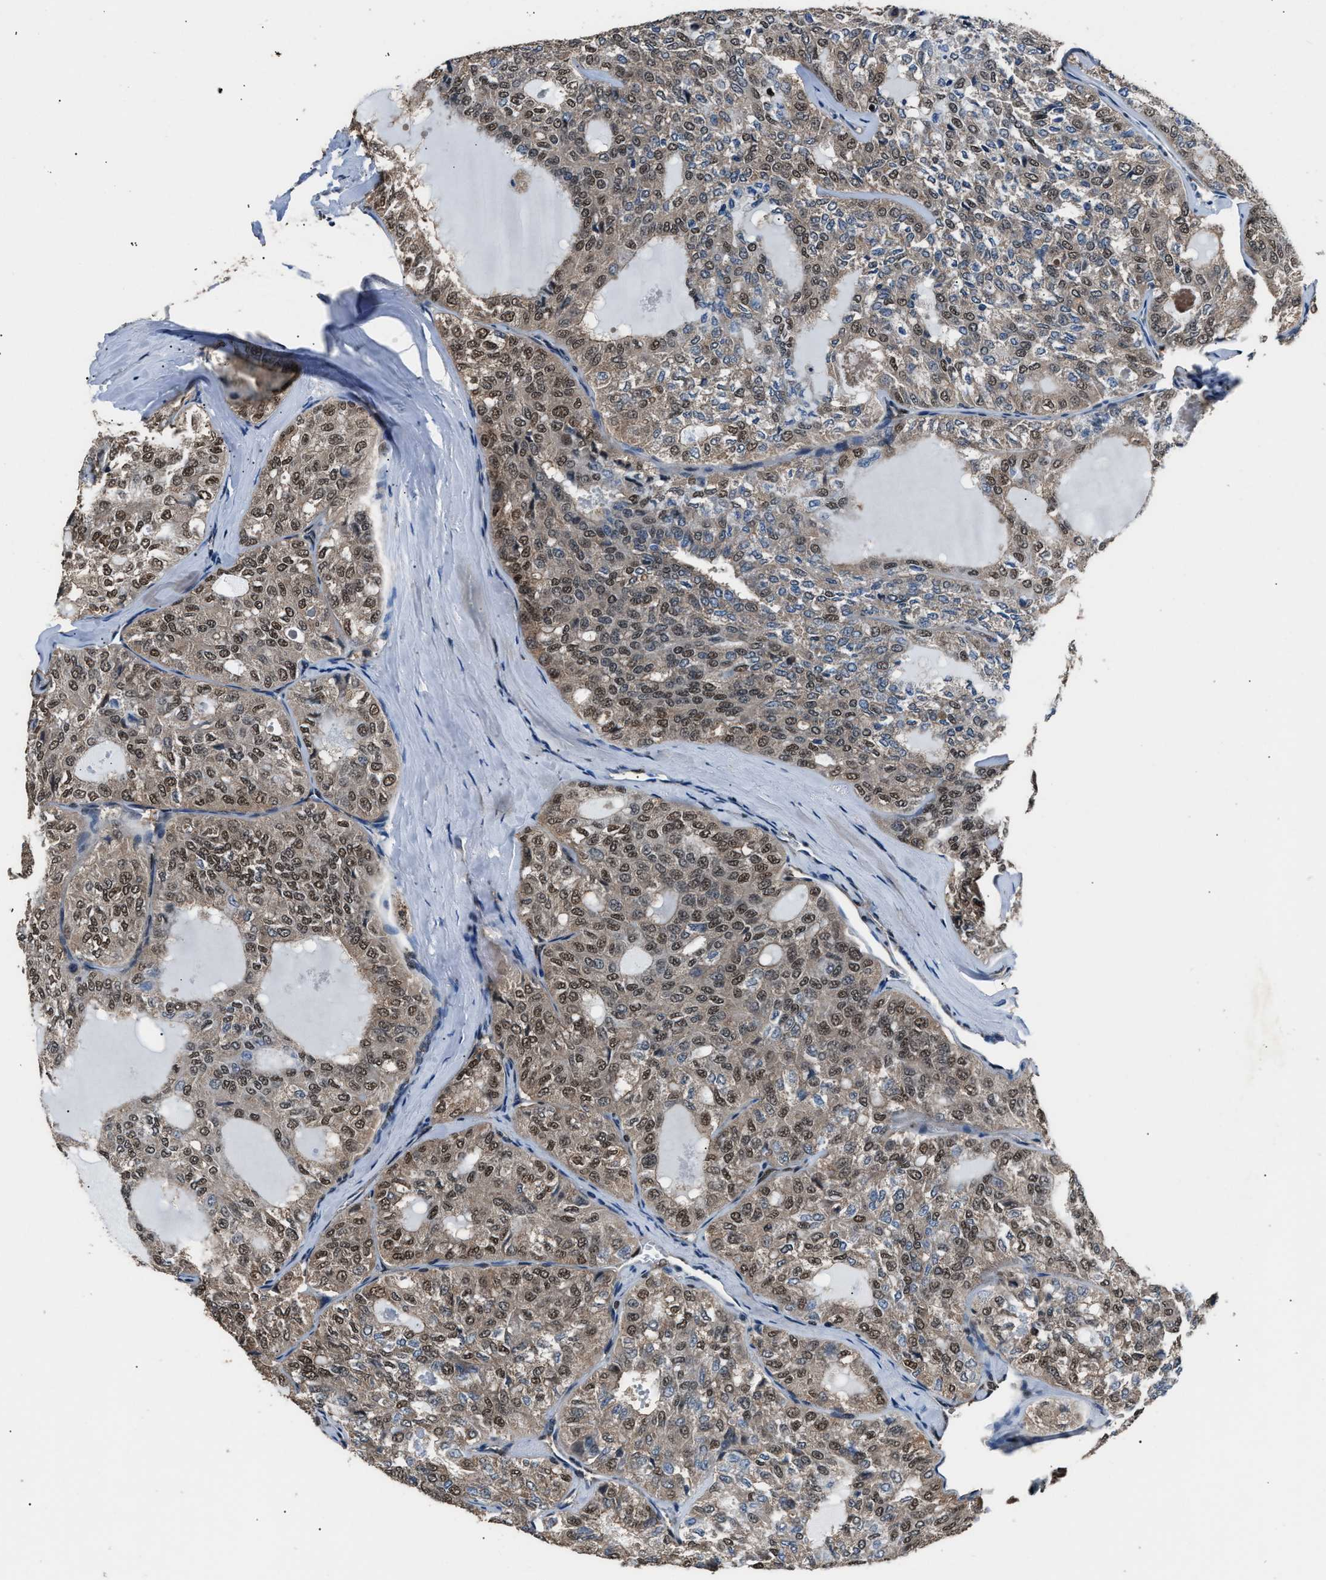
{"staining": {"intensity": "moderate", "quantity": ">75%", "location": "cytoplasmic/membranous,nuclear"}, "tissue": "thyroid cancer", "cell_type": "Tumor cells", "image_type": "cancer", "snomed": [{"axis": "morphology", "description": "Follicular adenoma carcinoma, NOS"}, {"axis": "topography", "description": "Thyroid gland"}], "caption": "Immunohistochemical staining of human follicular adenoma carcinoma (thyroid) shows medium levels of moderate cytoplasmic/membranous and nuclear staining in approximately >75% of tumor cells.", "gene": "DFFA", "patient": {"sex": "male", "age": 75}}